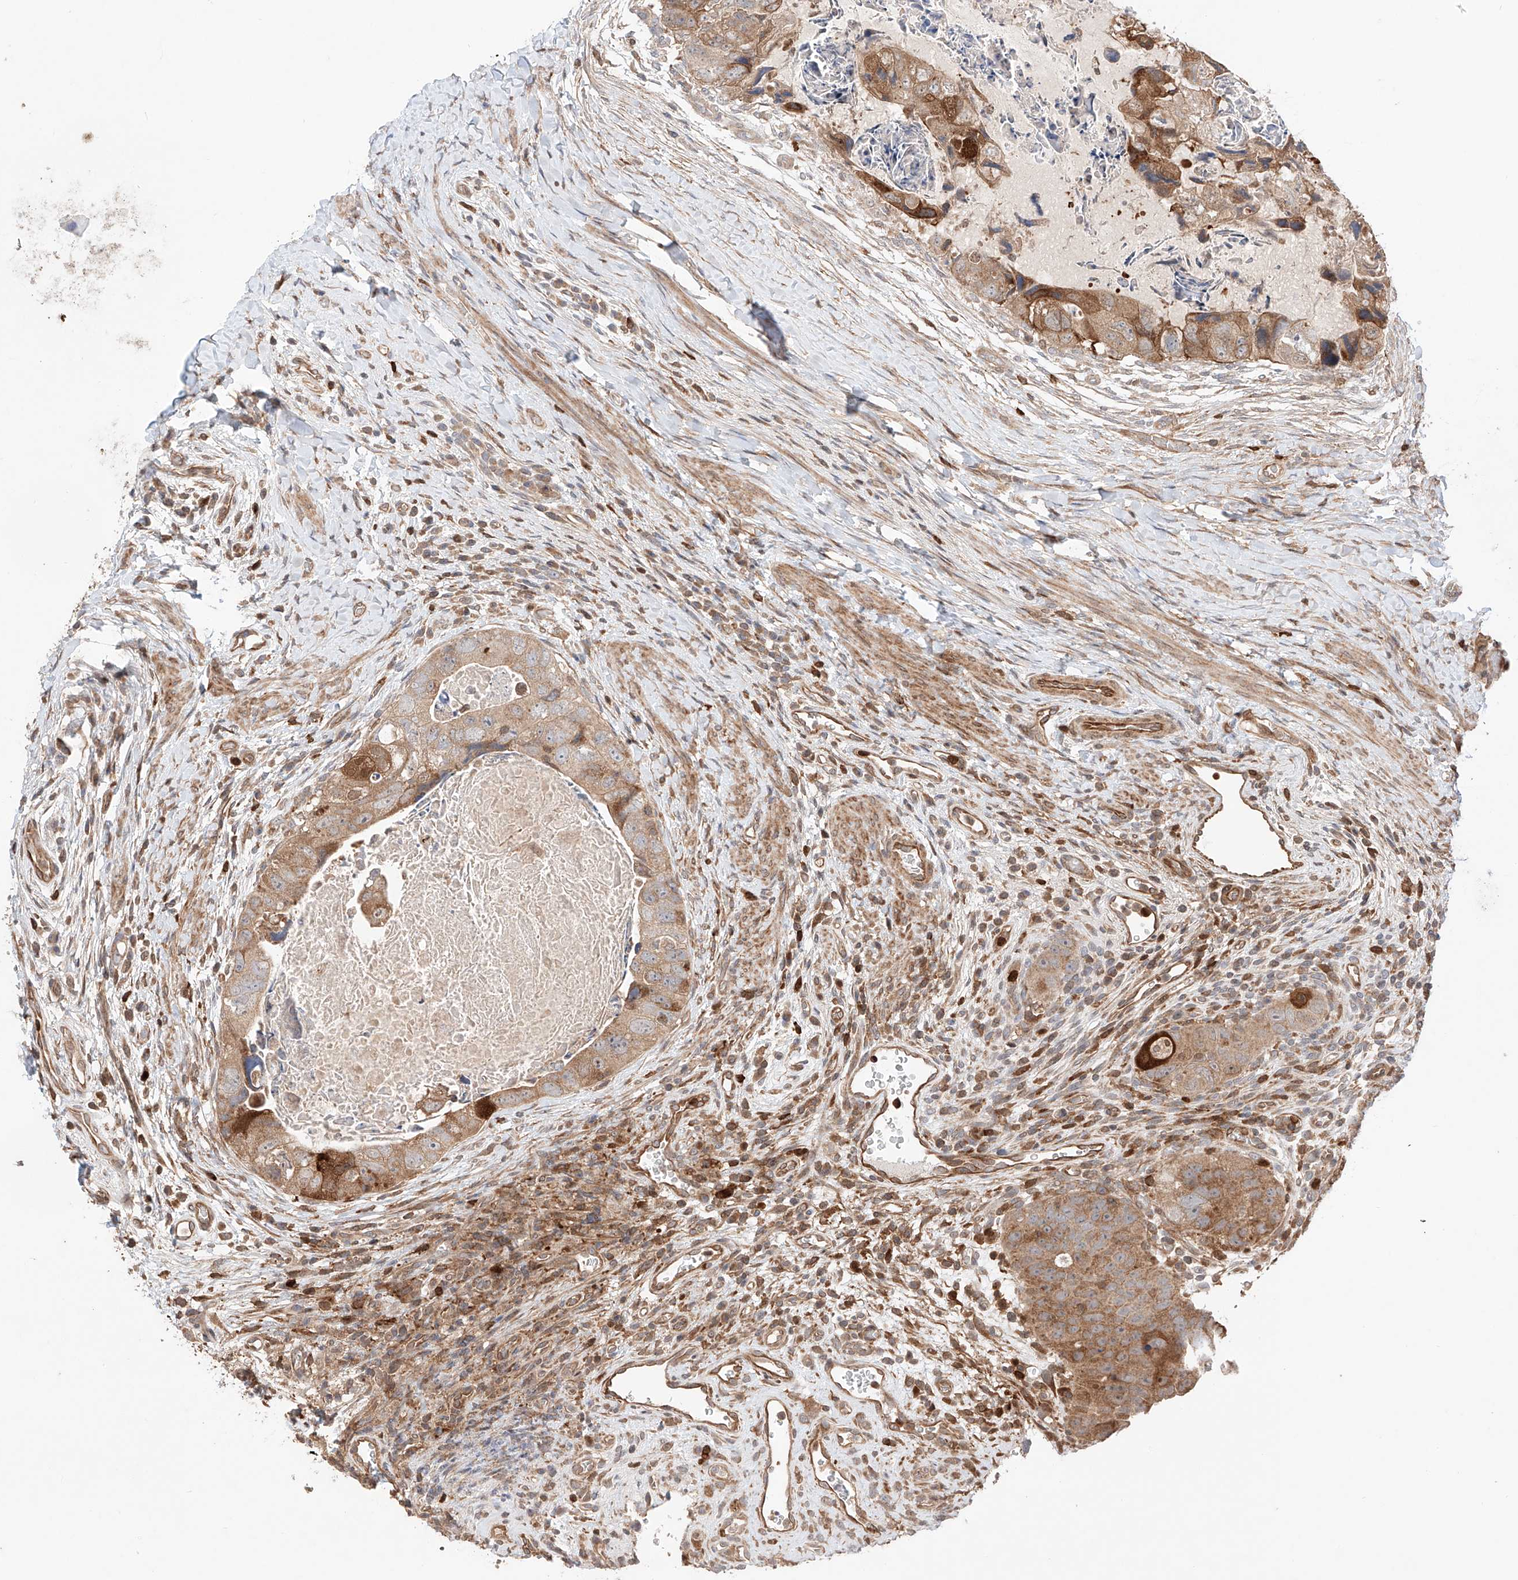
{"staining": {"intensity": "moderate", "quantity": ">75%", "location": "cytoplasmic/membranous"}, "tissue": "colorectal cancer", "cell_type": "Tumor cells", "image_type": "cancer", "snomed": [{"axis": "morphology", "description": "Adenocarcinoma, NOS"}, {"axis": "topography", "description": "Rectum"}], "caption": "An image of colorectal adenocarcinoma stained for a protein shows moderate cytoplasmic/membranous brown staining in tumor cells. (IHC, brightfield microscopy, high magnification).", "gene": "IGSF22", "patient": {"sex": "male", "age": 59}}